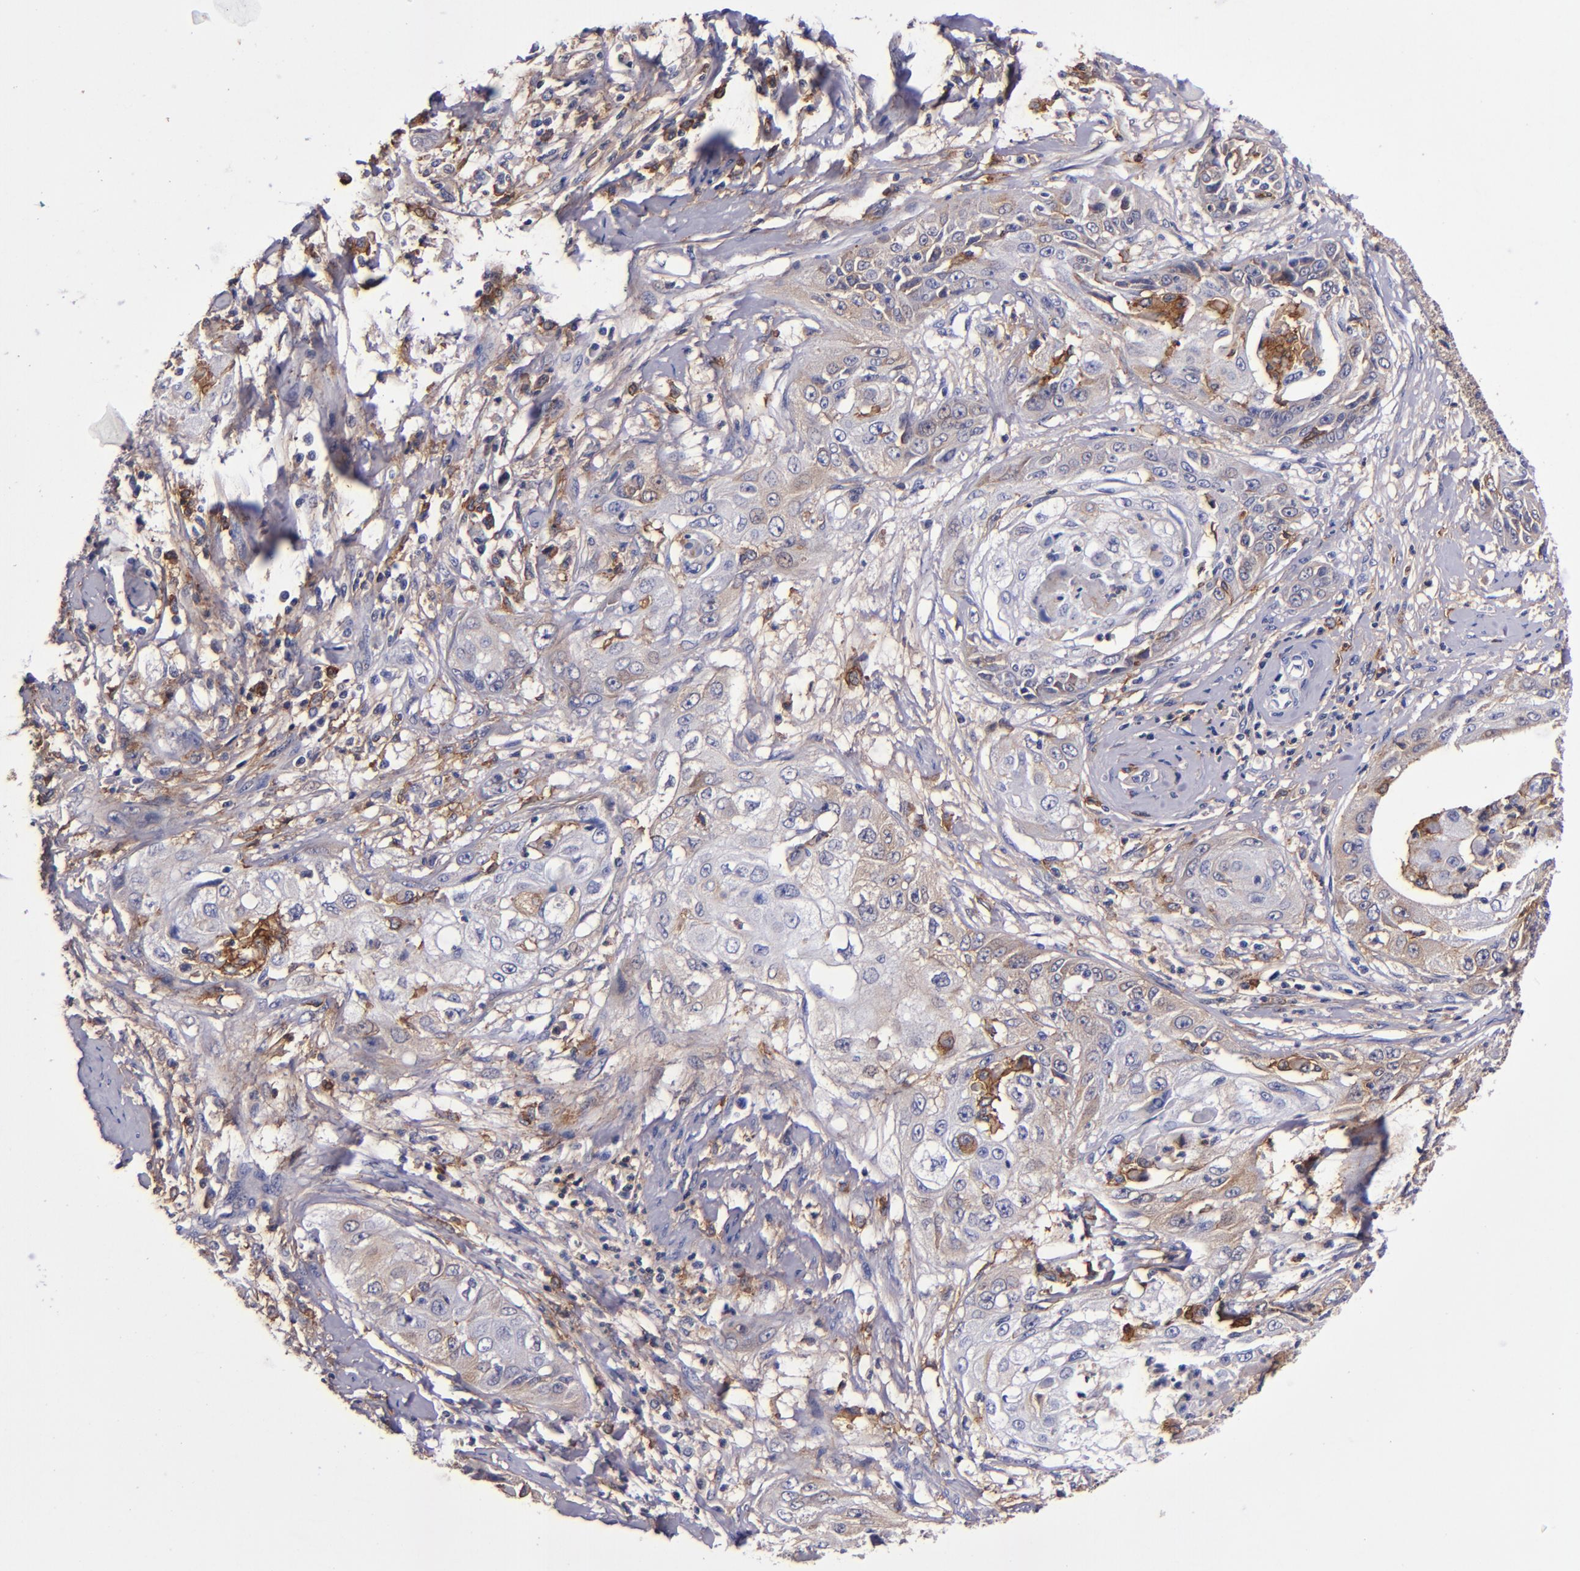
{"staining": {"intensity": "strong", "quantity": "<25%", "location": "cytoplasmic/membranous"}, "tissue": "cervical cancer", "cell_type": "Tumor cells", "image_type": "cancer", "snomed": [{"axis": "morphology", "description": "Squamous cell carcinoma, NOS"}, {"axis": "topography", "description": "Cervix"}], "caption": "An image showing strong cytoplasmic/membranous staining in about <25% of tumor cells in cervical squamous cell carcinoma, as visualized by brown immunohistochemical staining.", "gene": "SIRPA", "patient": {"sex": "female", "age": 64}}